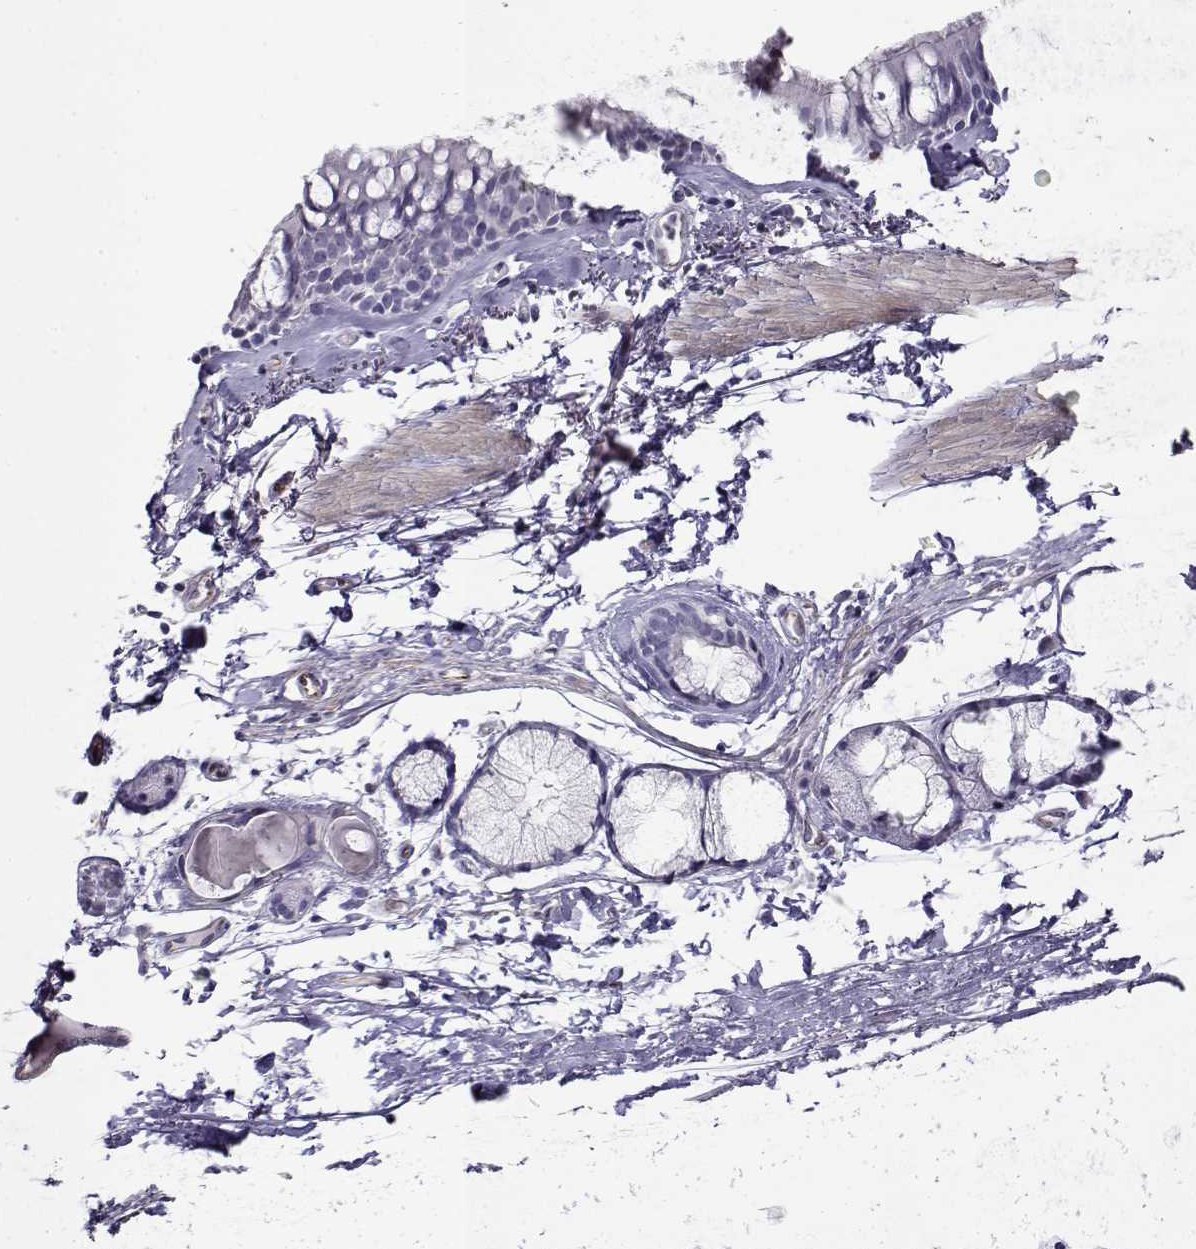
{"staining": {"intensity": "negative", "quantity": "none", "location": "none"}, "tissue": "bronchus", "cell_type": "Respiratory epithelial cells", "image_type": "normal", "snomed": [{"axis": "morphology", "description": "Normal tissue, NOS"}, {"axis": "morphology", "description": "Squamous cell carcinoma, NOS"}, {"axis": "topography", "description": "Cartilage tissue"}, {"axis": "topography", "description": "Bronchus"}], "caption": "Immunohistochemistry (IHC) of benign bronchus shows no positivity in respiratory epithelial cells. The staining was performed using DAB to visualize the protein expression in brown, while the nuclei were stained in blue with hematoxylin (Magnification: 20x).", "gene": "NPW", "patient": {"sex": "male", "age": 72}}